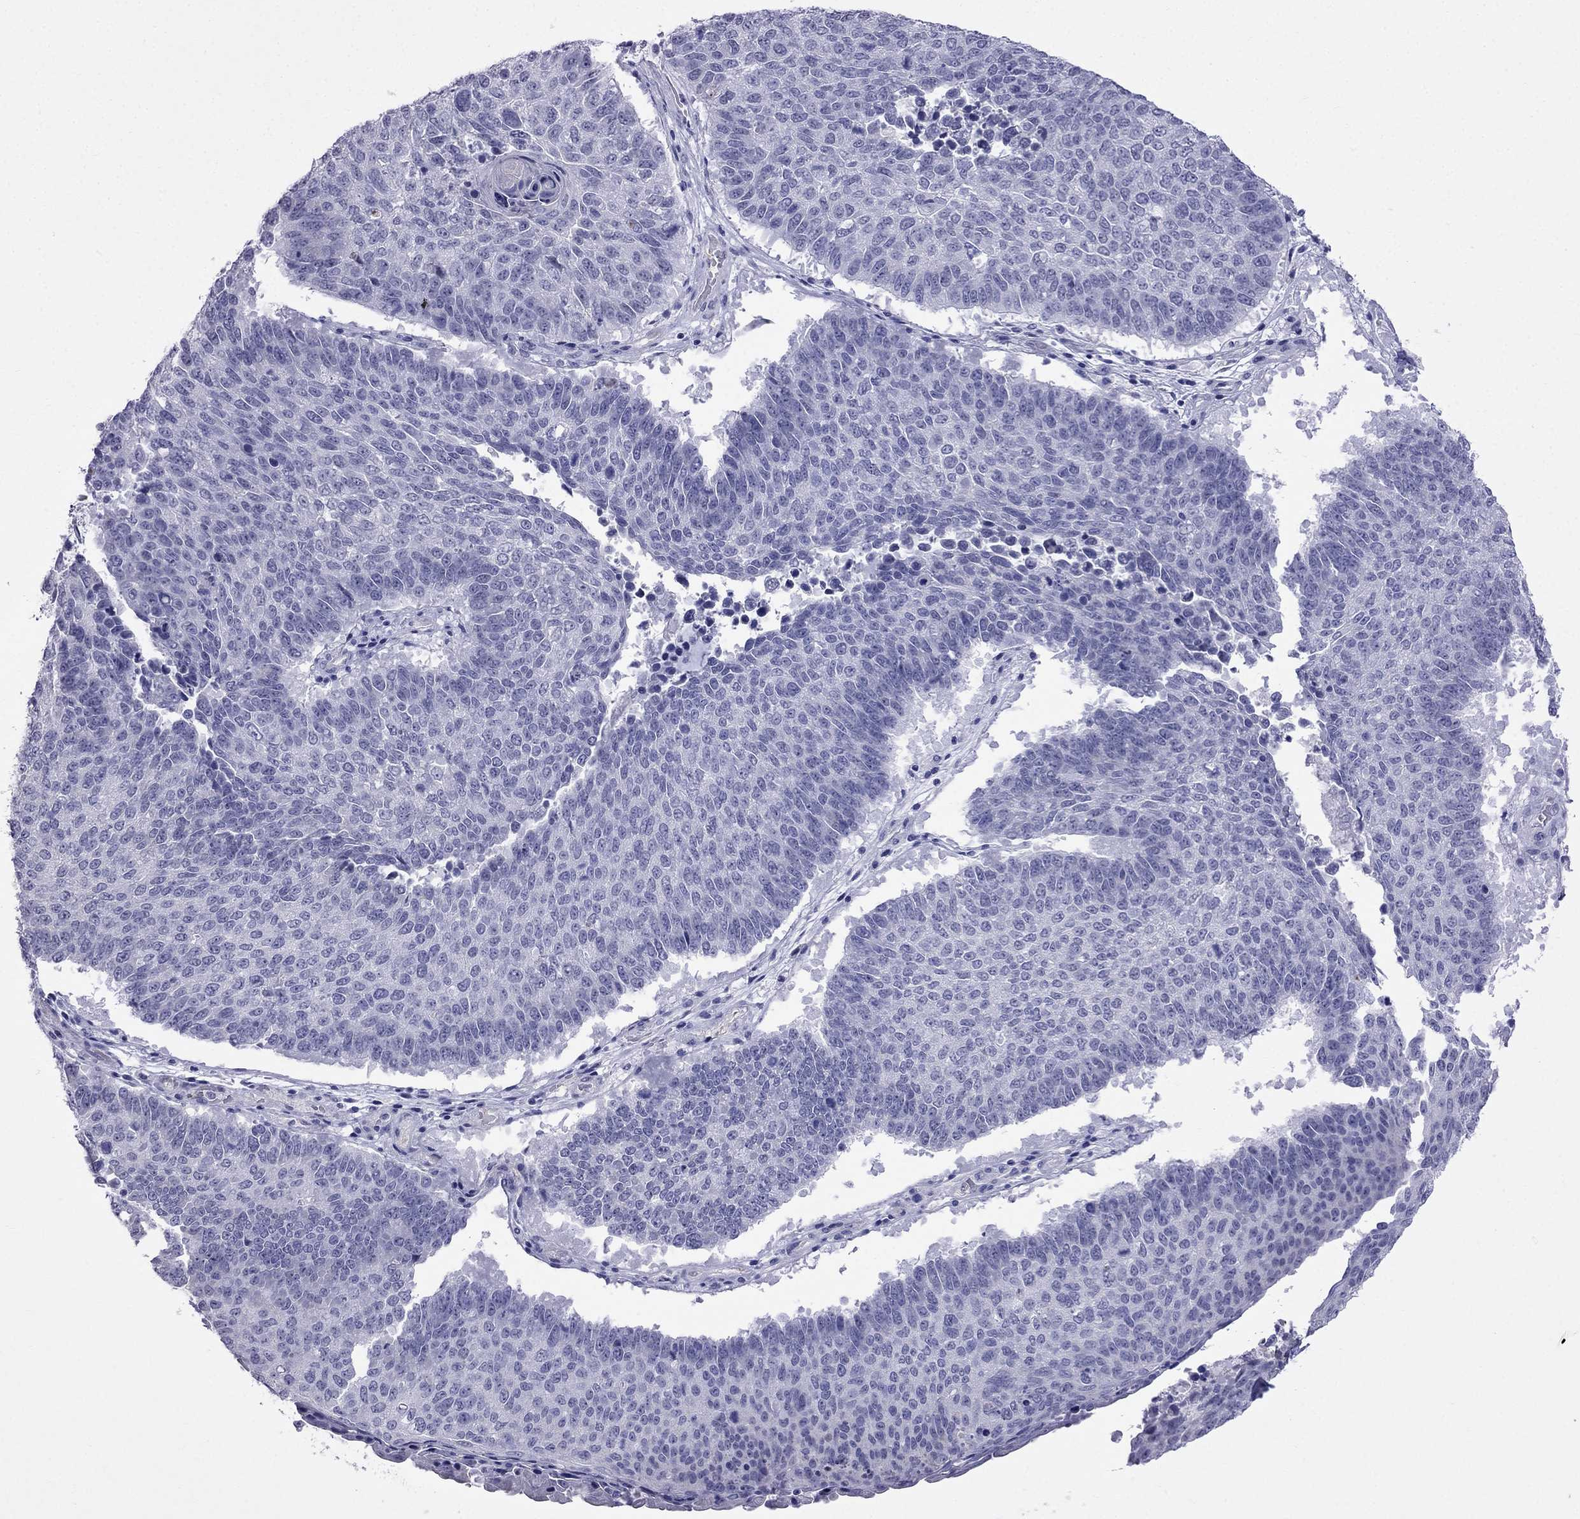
{"staining": {"intensity": "negative", "quantity": "none", "location": "none"}, "tissue": "lung cancer", "cell_type": "Tumor cells", "image_type": "cancer", "snomed": [{"axis": "morphology", "description": "Squamous cell carcinoma, NOS"}, {"axis": "topography", "description": "Lung"}], "caption": "Tumor cells are negative for protein expression in human lung cancer (squamous cell carcinoma). (DAB (3,3'-diaminobenzidine) IHC, high magnification).", "gene": "MGP", "patient": {"sex": "male", "age": 73}}